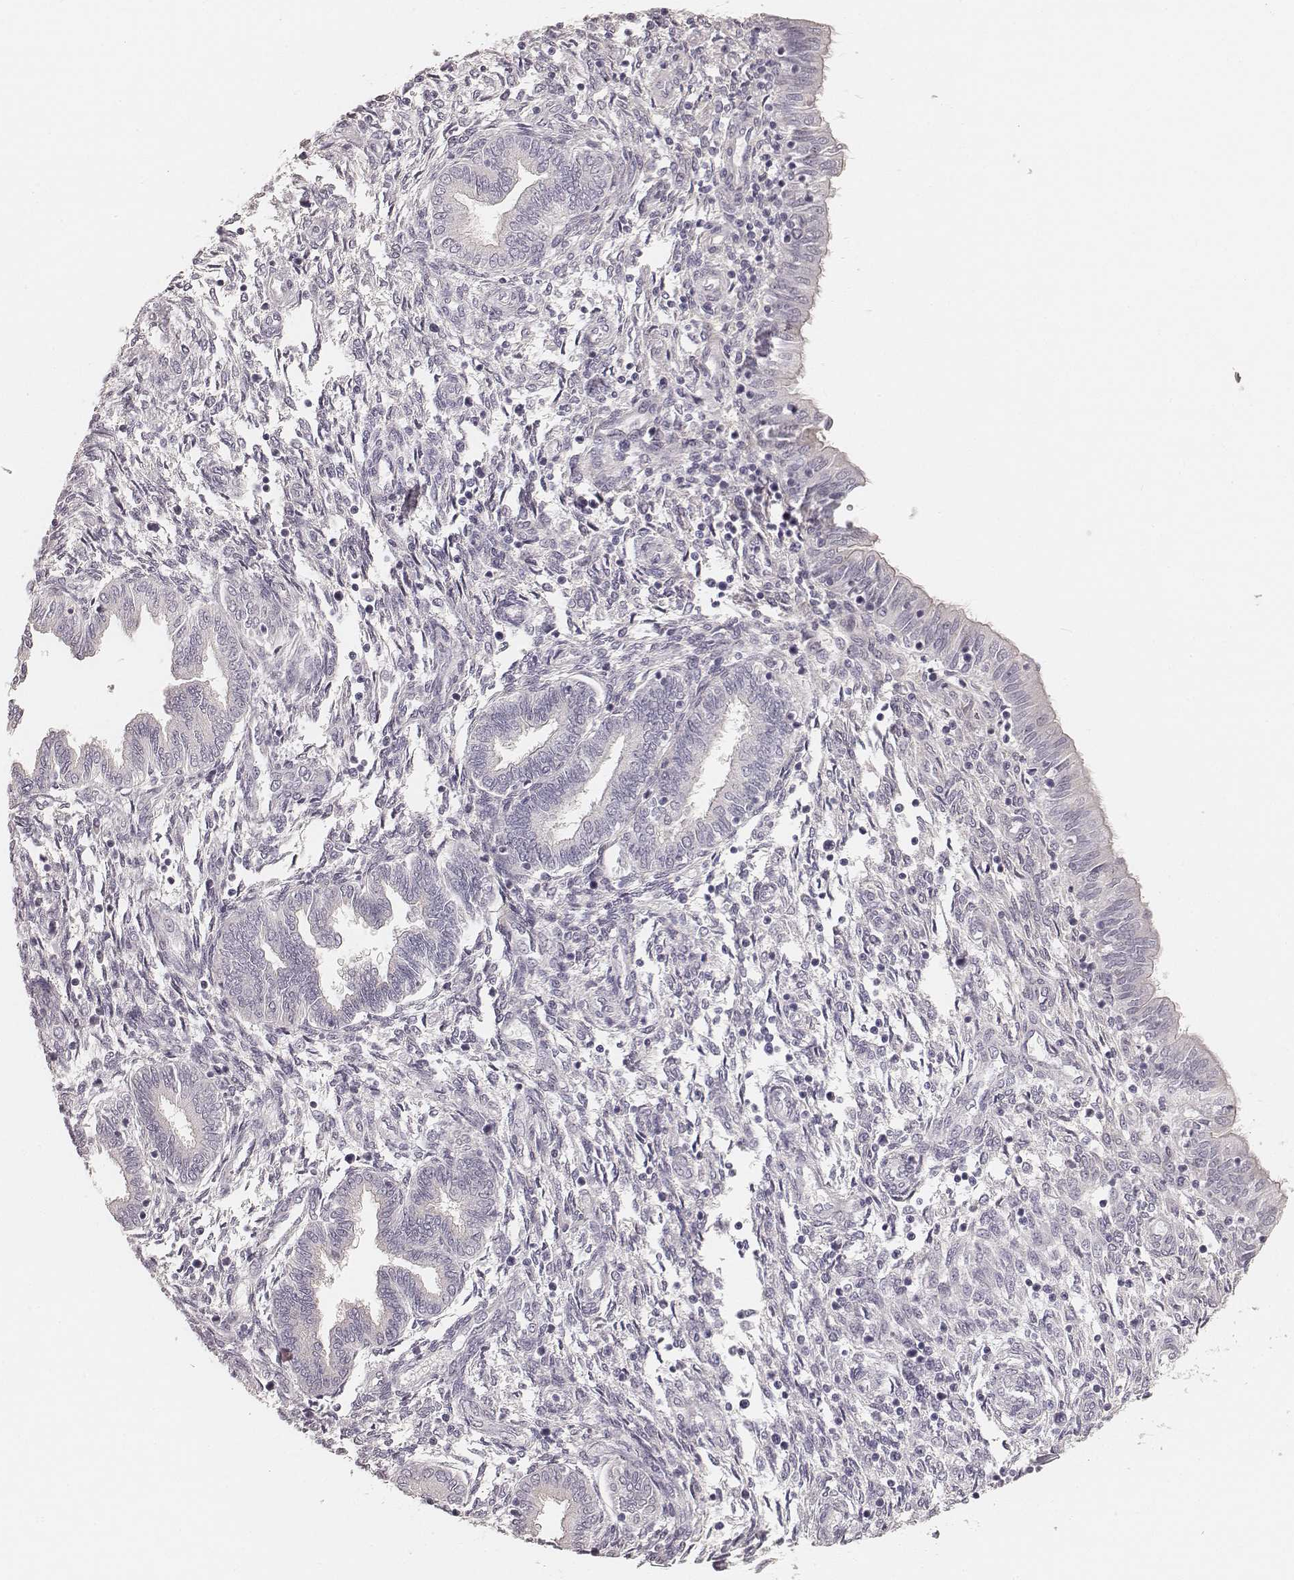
{"staining": {"intensity": "negative", "quantity": "none", "location": "none"}, "tissue": "endometrium", "cell_type": "Cells in endometrial stroma", "image_type": "normal", "snomed": [{"axis": "morphology", "description": "Normal tissue, NOS"}, {"axis": "topography", "description": "Endometrium"}], "caption": "A histopathology image of human endometrium is negative for staining in cells in endometrial stroma.", "gene": "HNF4G", "patient": {"sex": "female", "age": 42}}